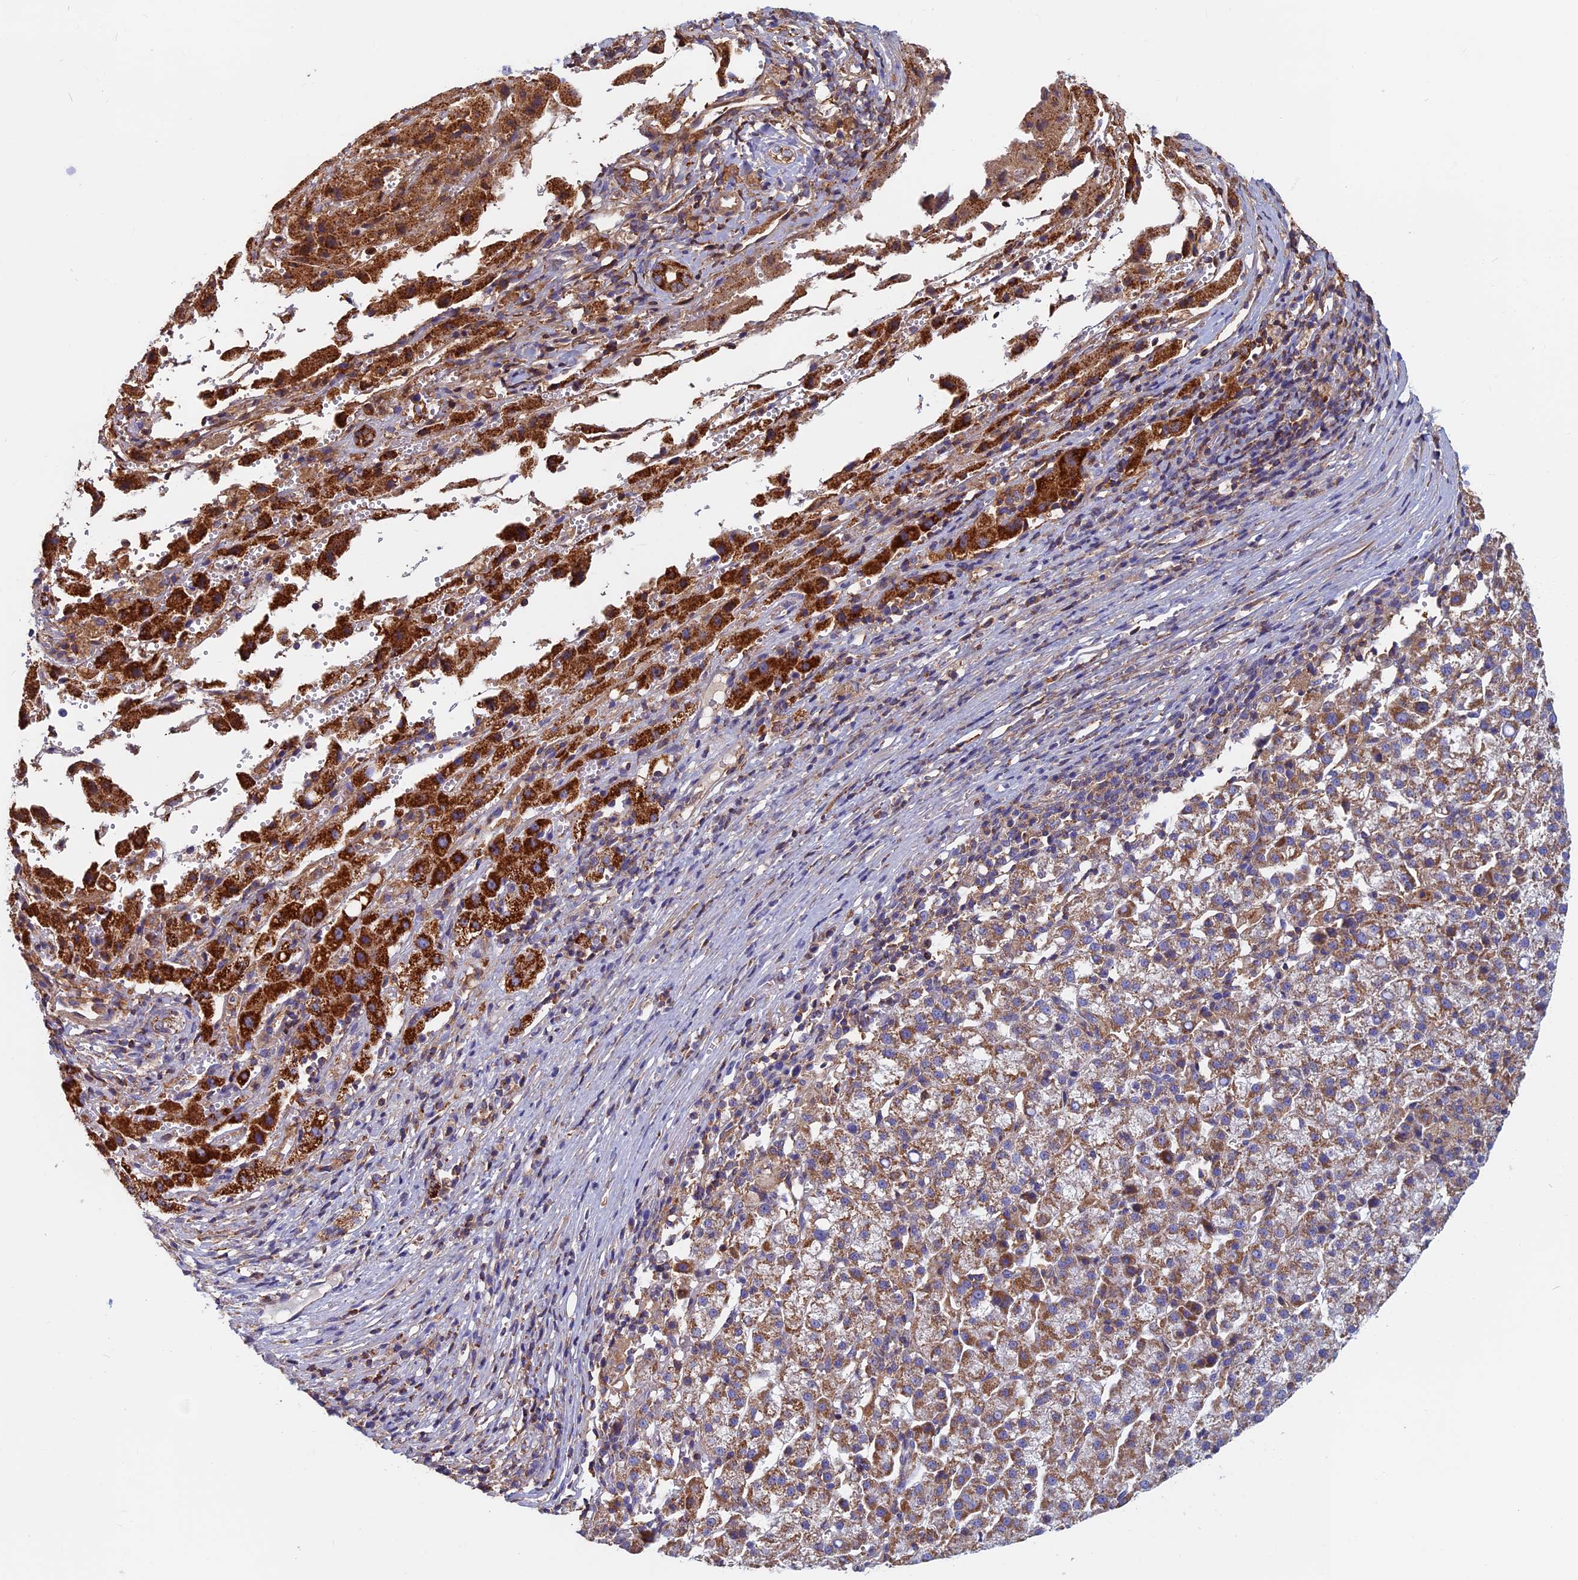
{"staining": {"intensity": "moderate", "quantity": ">75%", "location": "cytoplasmic/membranous"}, "tissue": "liver cancer", "cell_type": "Tumor cells", "image_type": "cancer", "snomed": [{"axis": "morphology", "description": "Carcinoma, Hepatocellular, NOS"}, {"axis": "topography", "description": "Liver"}], "caption": "Brown immunohistochemical staining in human liver cancer (hepatocellular carcinoma) exhibits moderate cytoplasmic/membranous positivity in approximately >75% of tumor cells.", "gene": "HSD17B8", "patient": {"sex": "female", "age": 58}}